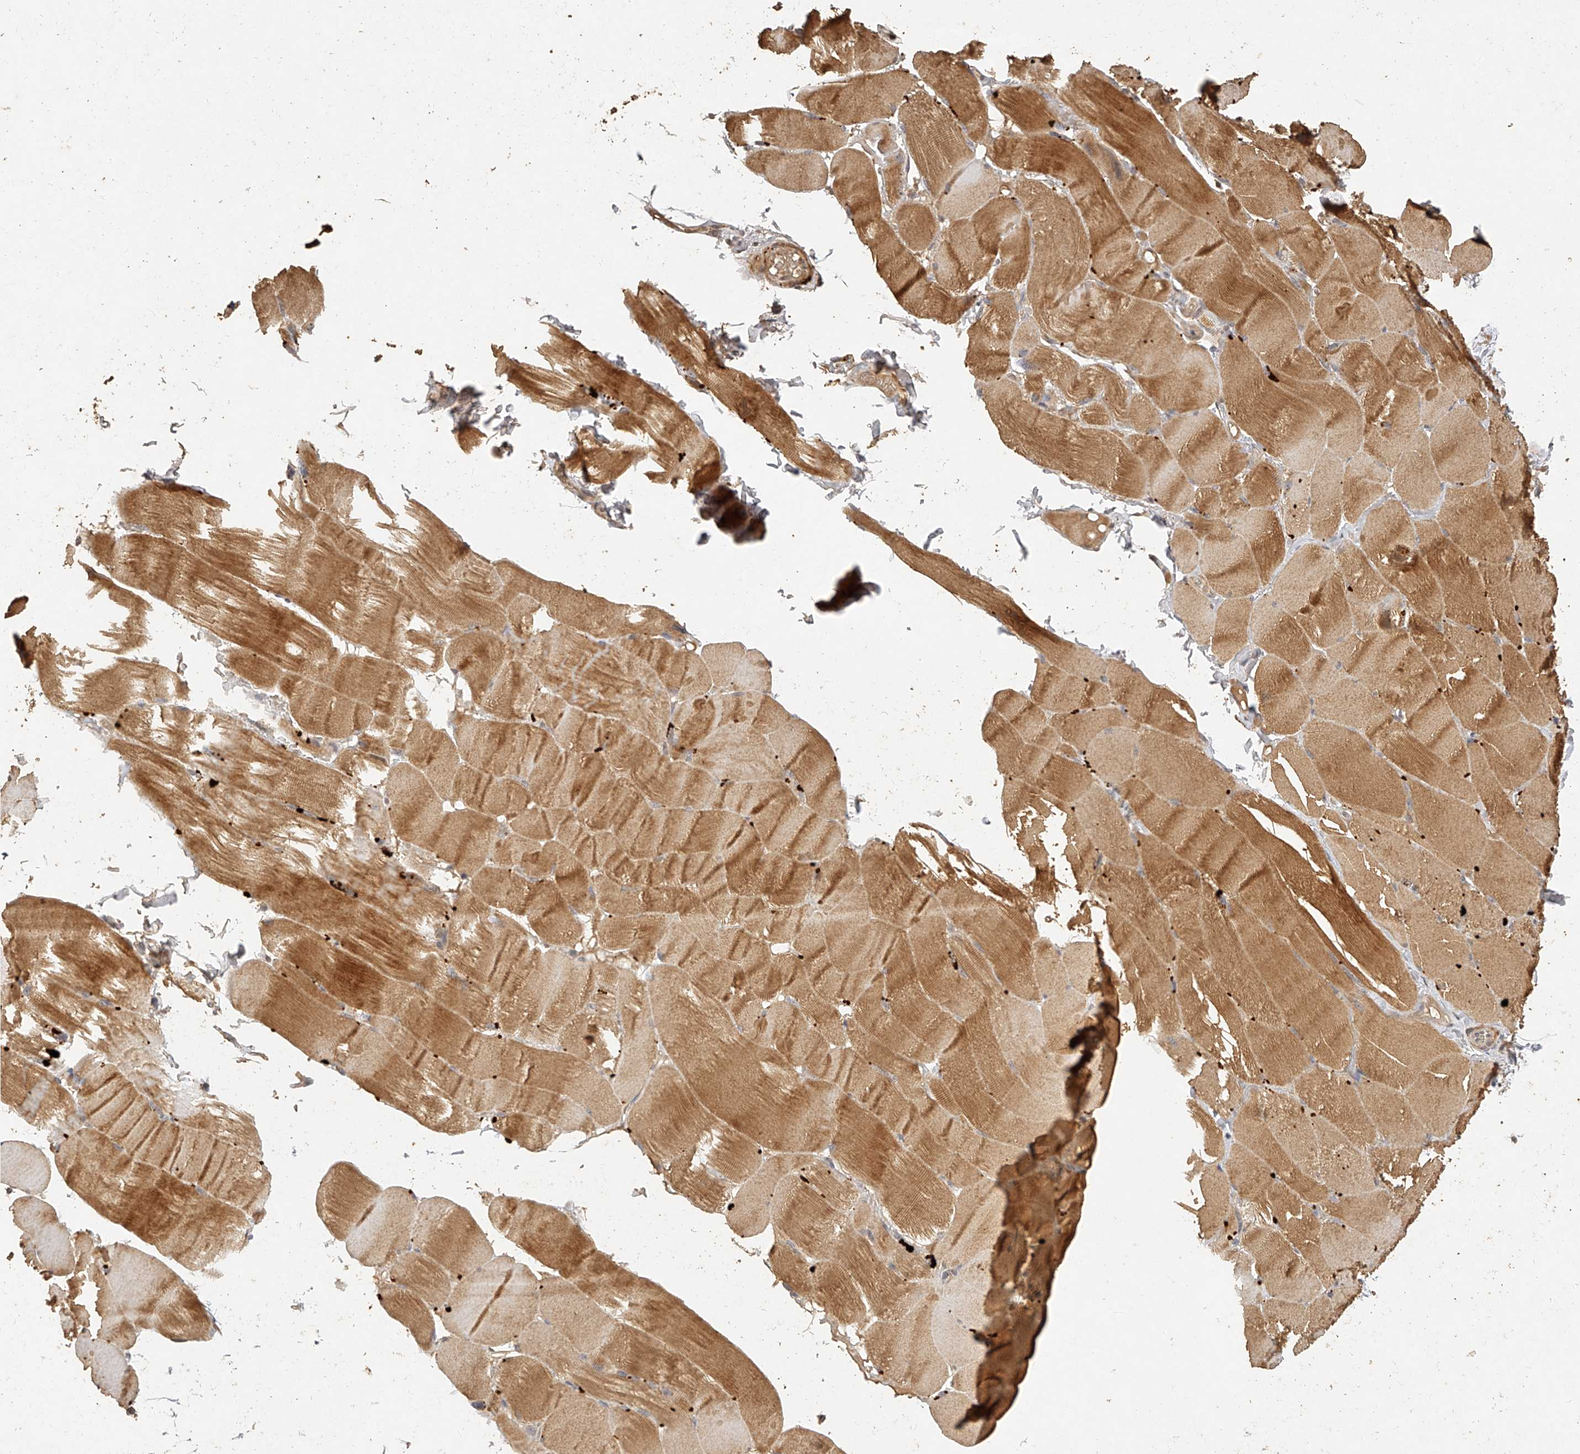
{"staining": {"intensity": "moderate", "quantity": ">75%", "location": "cytoplasmic/membranous"}, "tissue": "skeletal muscle", "cell_type": "Myocytes", "image_type": "normal", "snomed": [{"axis": "morphology", "description": "Normal tissue, NOS"}, {"axis": "topography", "description": "Skin"}, {"axis": "topography", "description": "Skeletal muscle"}], "caption": "Moderate cytoplasmic/membranous protein expression is appreciated in about >75% of myocytes in skeletal muscle. (DAB IHC with brightfield microscopy, high magnification).", "gene": "NSMAF", "patient": {"sex": "male", "age": 83}}